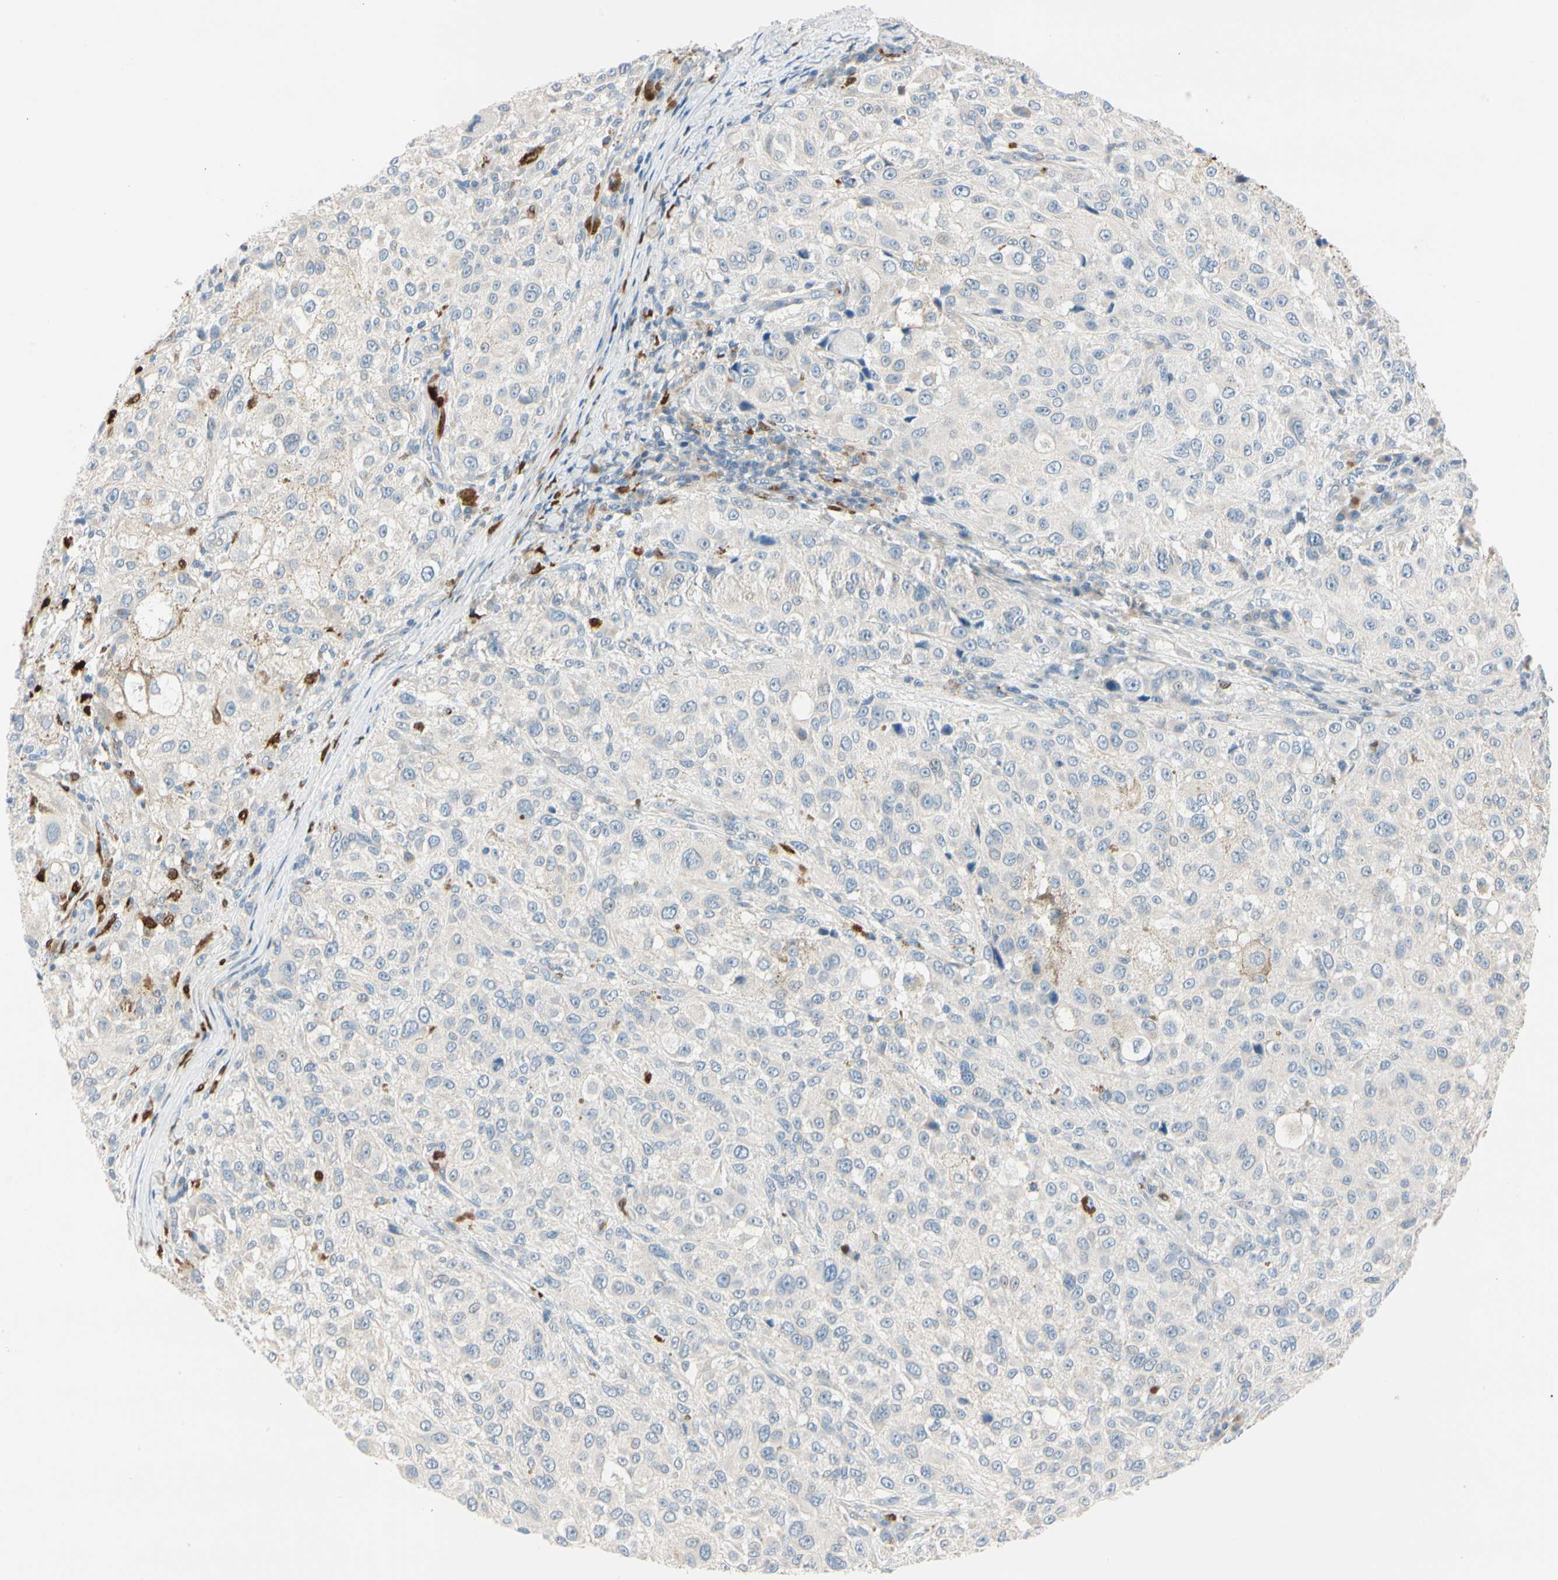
{"staining": {"intensity": "weak", "quantity": "<25%", "location": "cytoplasmic/membranous"}, "tissue": "melanoma", "cell_type": "Tumor cells", "image_type": "cancer", "snomed": [{"axis": "morphology", "description": "Necrosis, NOS"}, {"axis": "morphology", "description": "Malignant melanoma, NOS"}, {"axis": "topography", "description": "Skin"}], "caption": "Tumor cells show no significant staining in malignant melanoma. The staining is performed using DAB brown chromogen with nuclei counter-stained in using hematoxylin.", "gene": "TRAF5", "patient": {"sex": "female", "age": 87}}